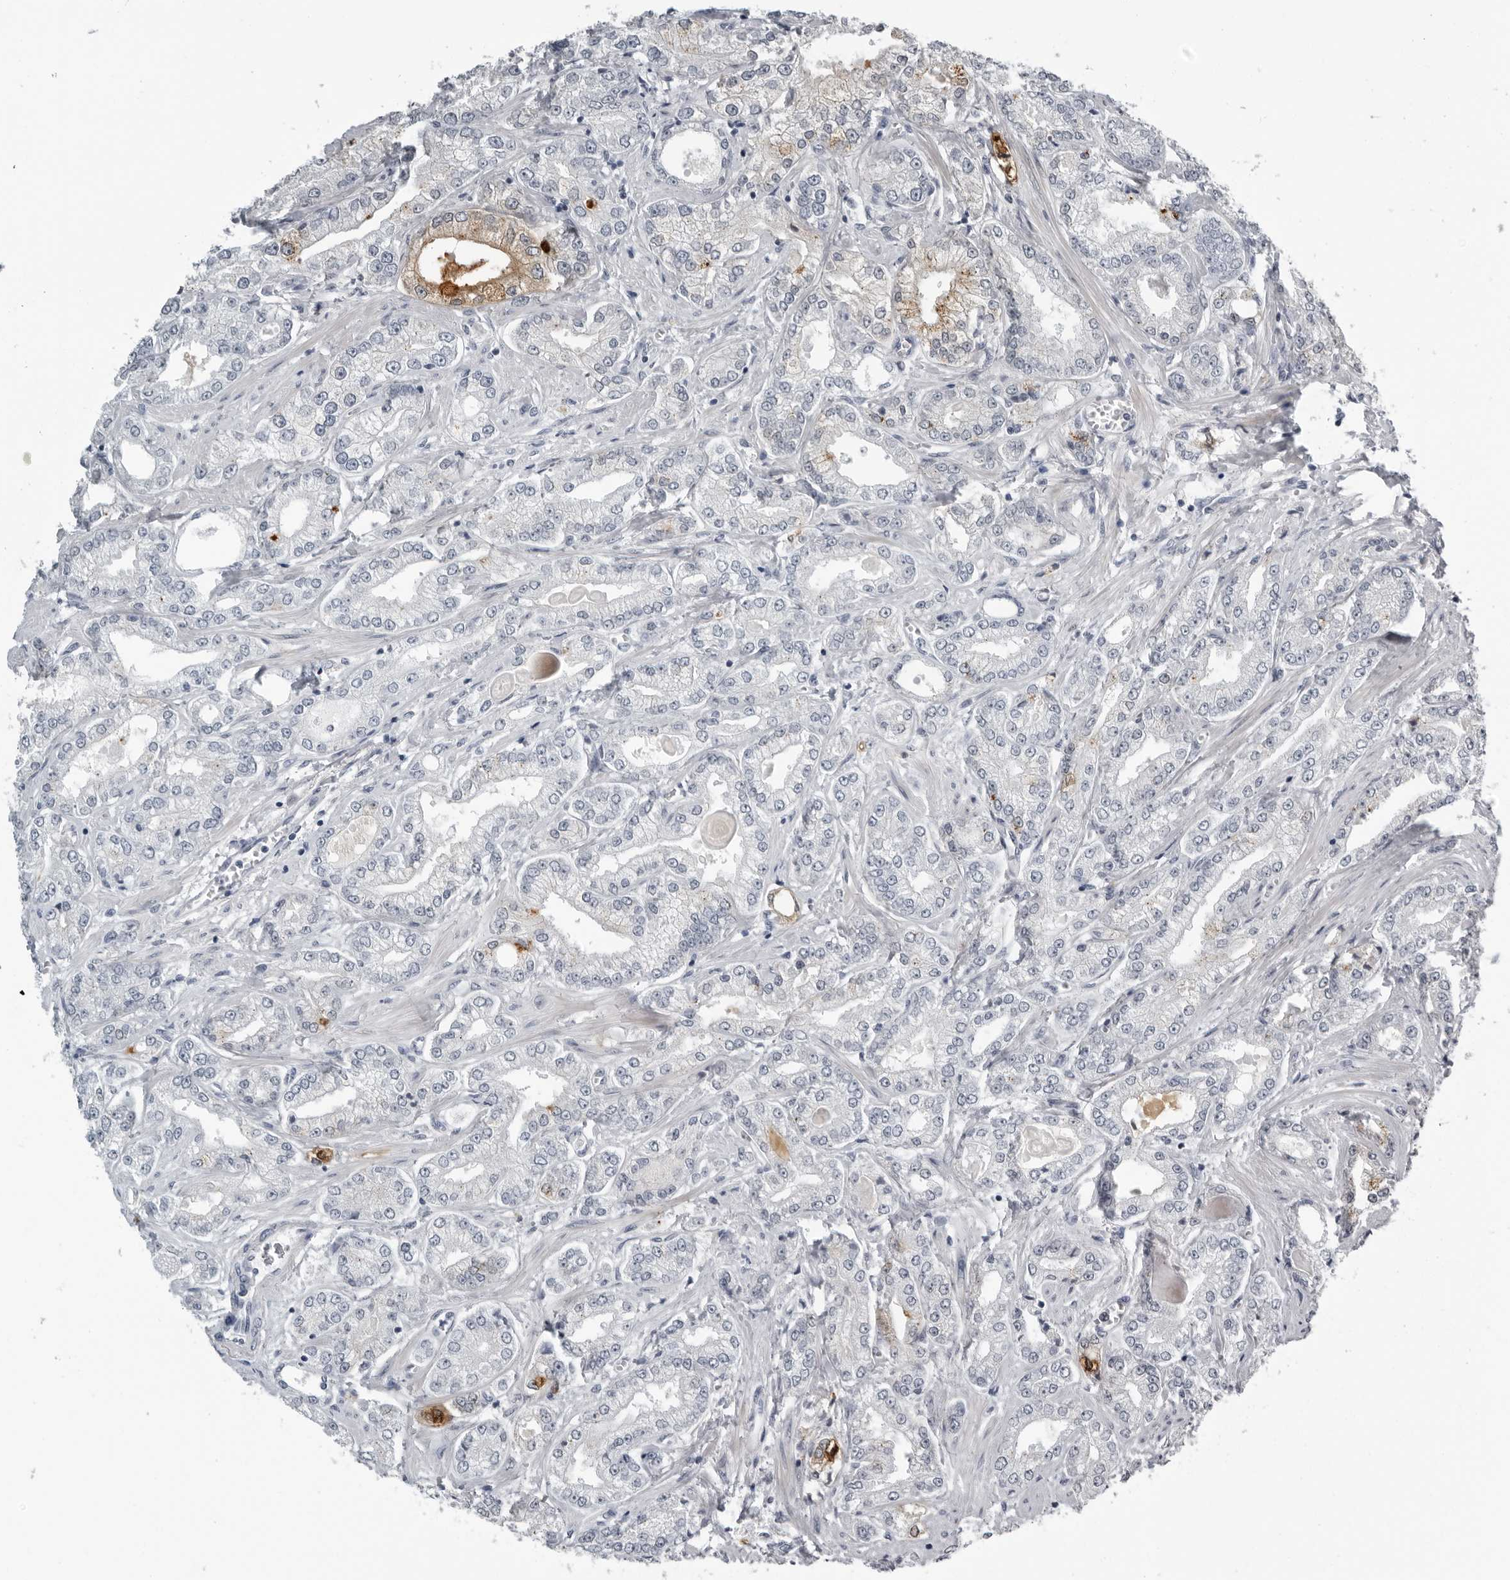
{"staining": {"intensity": "moderate", "quantity": "<25%", "location": "cytoplasmic/membranous"}, "tissue": "prostate cancer", "cell_type": "Tumor cells", "image_type": "cancer", "snomed": [{"axis": "morphology", "description": "Adenocarcinoma, Low grade"}, {"axis": "topography", "description": "Prostate"}], "caption": "Immunohistochemistry (IHC) micrograph of neoplastic tissue: prostate cancer stained using immunohistochemistry demonstrates low levels of moderate protein expression localized specifically in the cytoplasmic/membranous of tumor cells, appearing as a cytoplasmic/membranous brown color.", "gene": "PRRX2", "patient": {"sex": "male", "age": 62}}